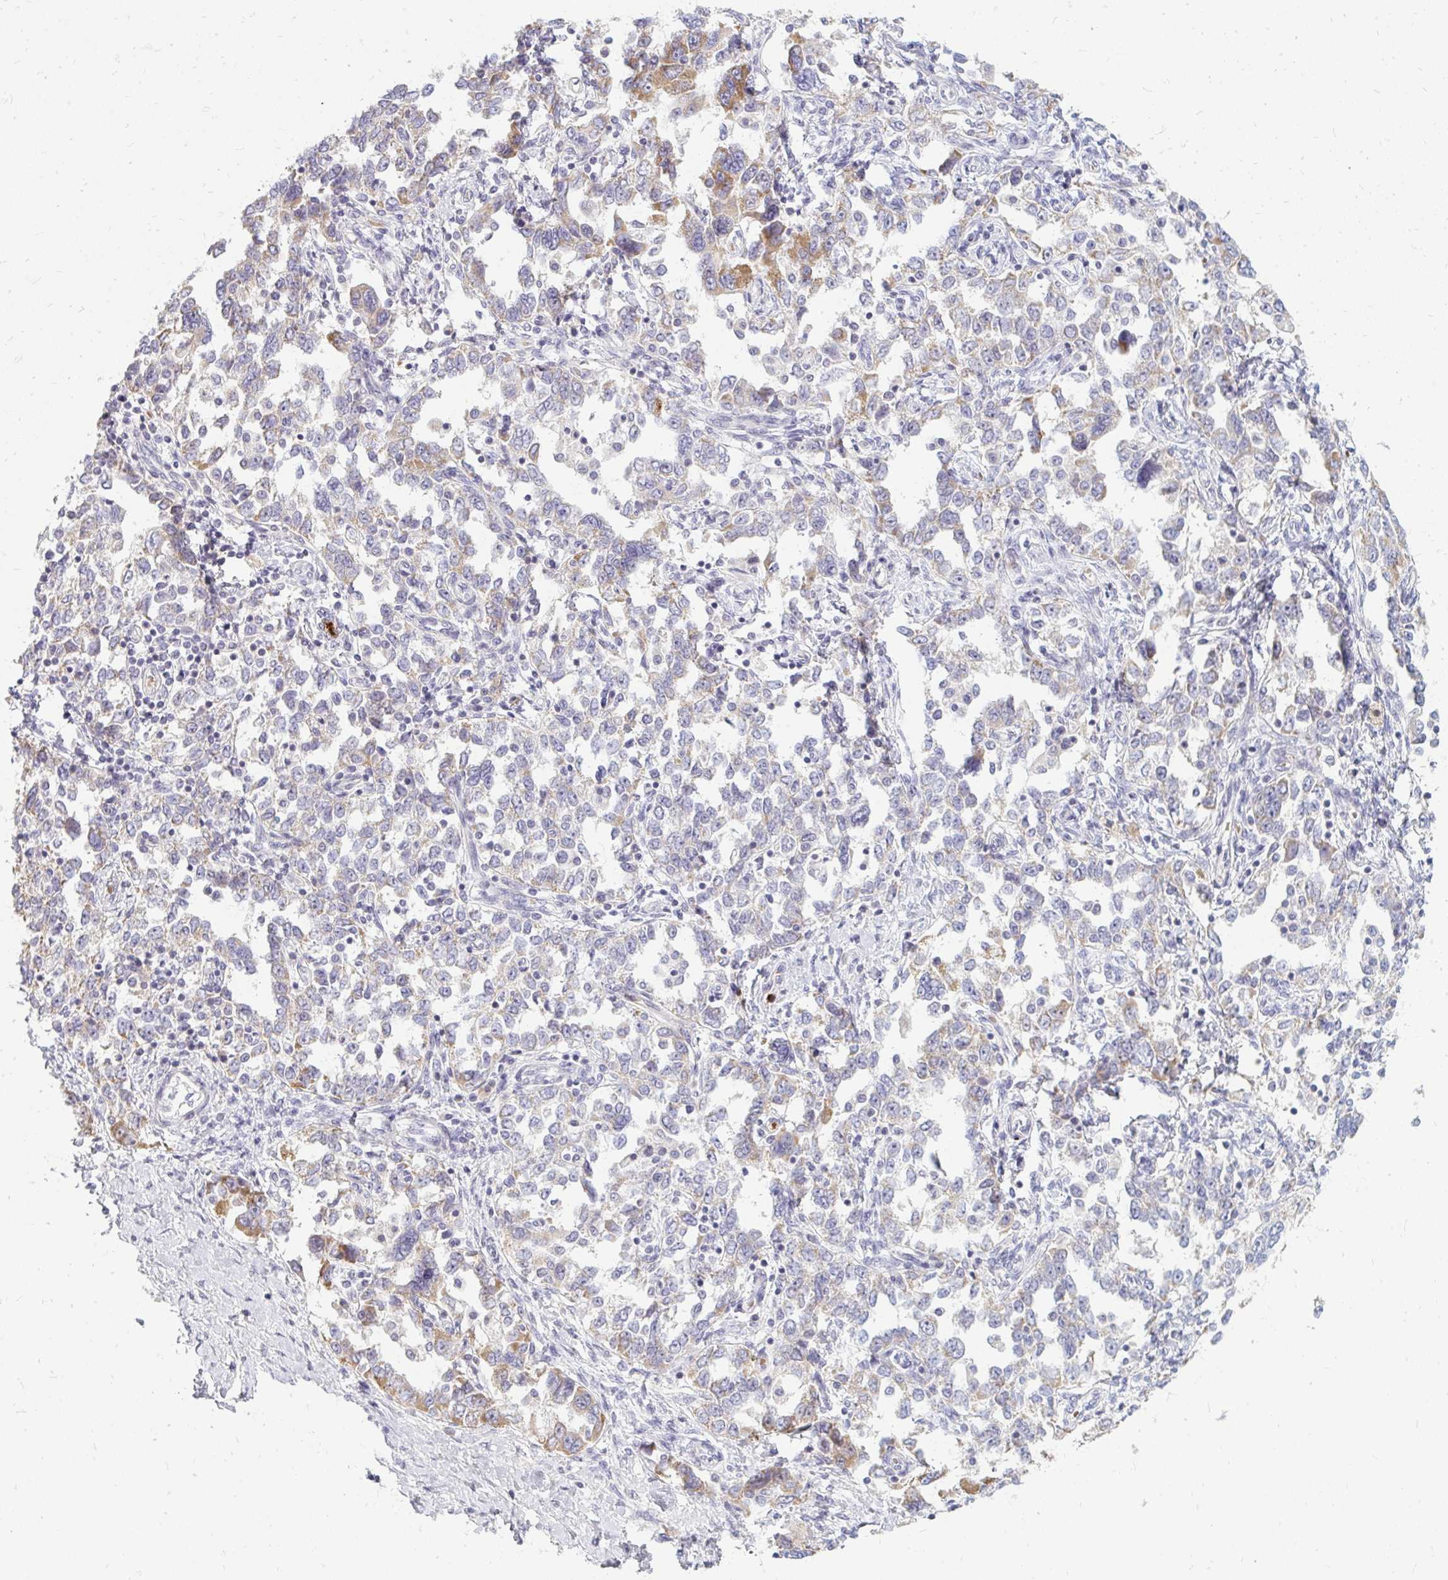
{"staining": {"intensity": "moderate", "quantity": "<25%", "location": "cytoplasmic/membranous"}, "tissue": "ovarian cancer", "cell_type": "Tumor cells", "image_type": "cancer", "snomed": [{"axis": "morphology", "description": "Carcinoma, NOS"}, {"axis": "morphology", "description": "Cystadenocarcinoma, serous, NOS"}, {"axis": "topography", "description": "Ovary"}], "caption": "Serous cystadenocarcinoma (ovarian) stained with a protein marker reveals moderate staining in tumor cells.", "gene": "RAB33A", "patient": {"sex": "female", "age": 69}}